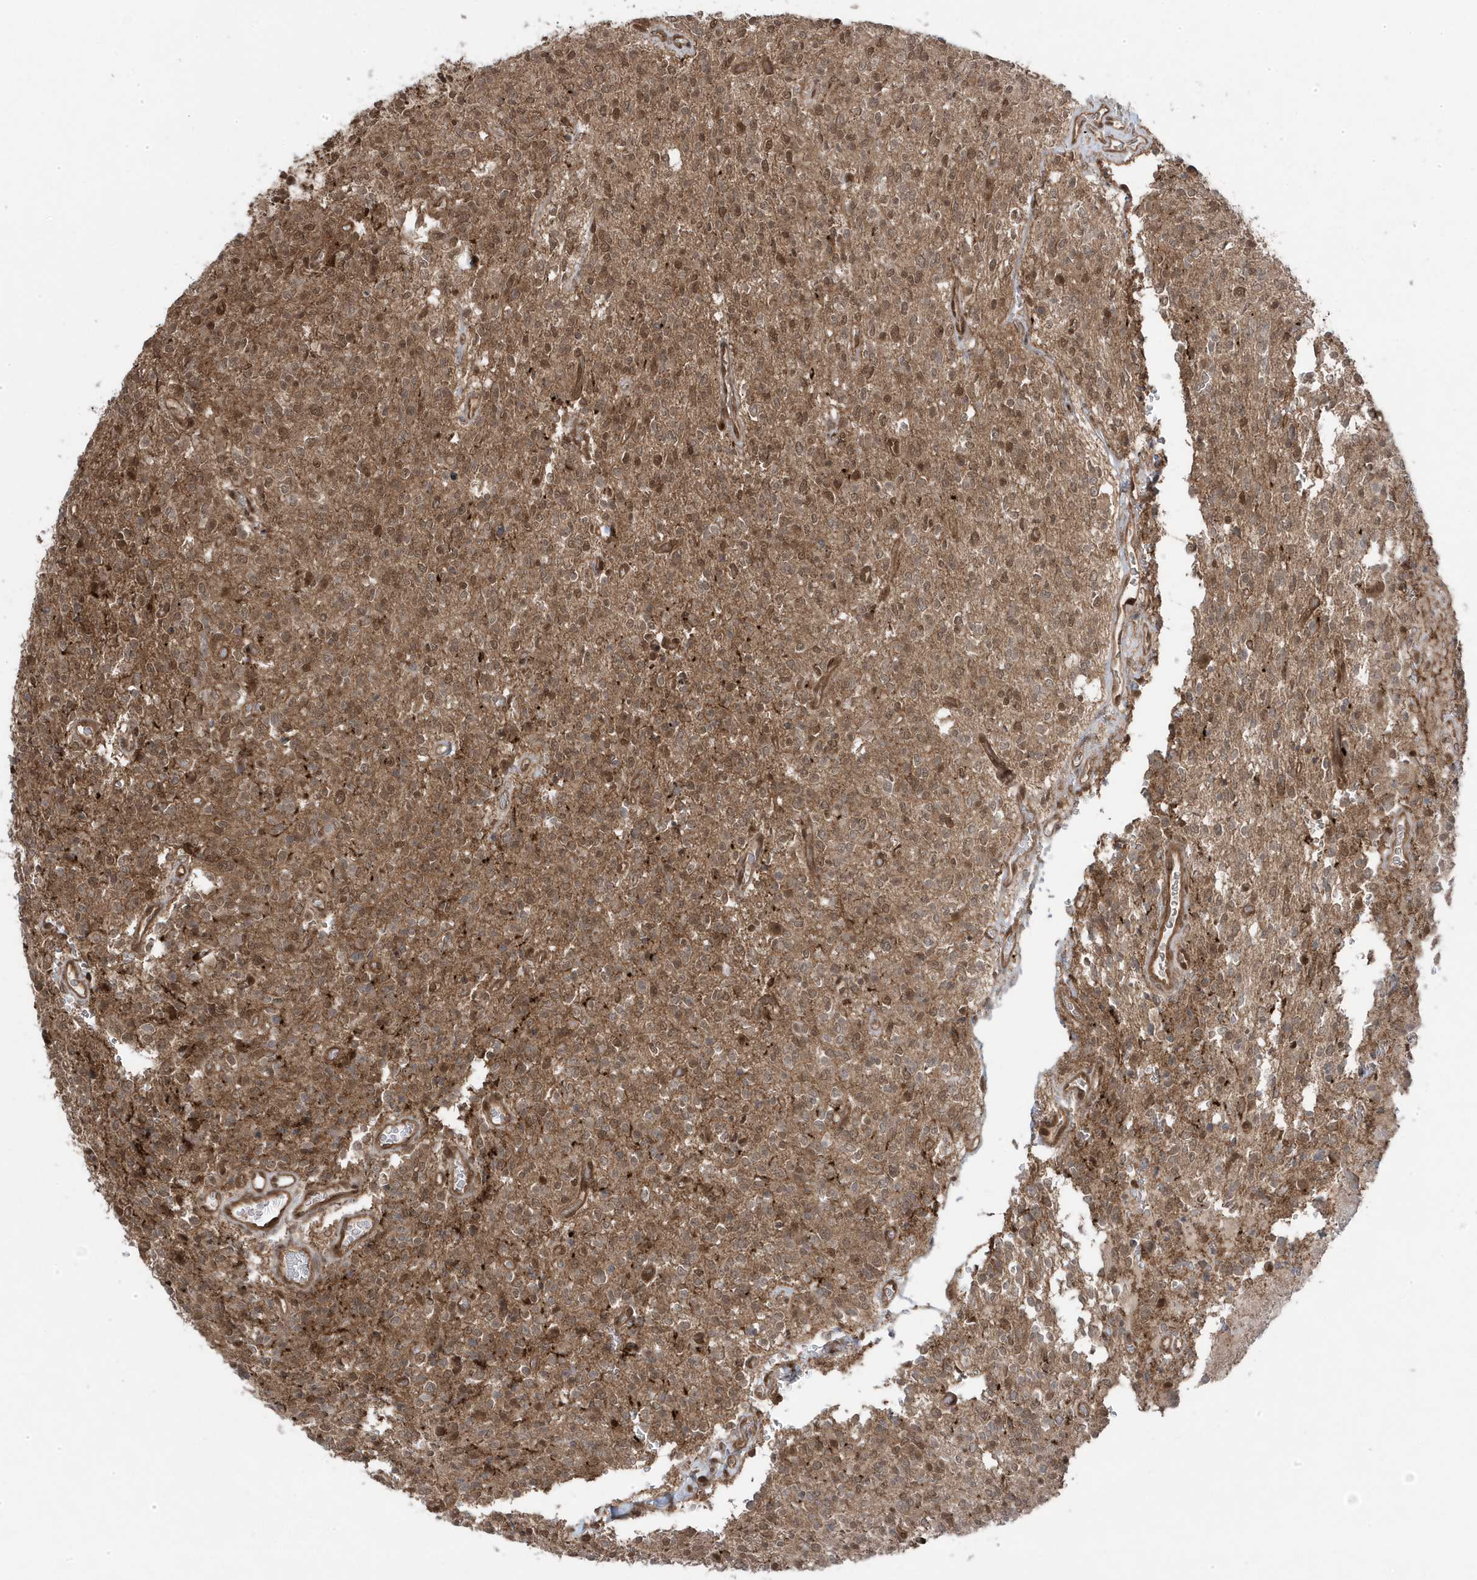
{"staining": {"intensity": "moderate", "quantity": "<25%", "location": "nuclear"}, "tissue": "glioma", "cell_type": "Tumor cells", "image_type": "cancer", "snomed": [{"axis": "morphology", "description": "Glioma, malignant, High grade"}, {"axis": "topography", "description": "Brain"}], "caption": "About <25% of tumor cells in human high-grade glioma (malignant) display moderate nuclear protein staining as visualized by brown immunohistochemical staining.", "gene": "MAPK1IP1L", "patient": {"sex": "male", "age": 34}}